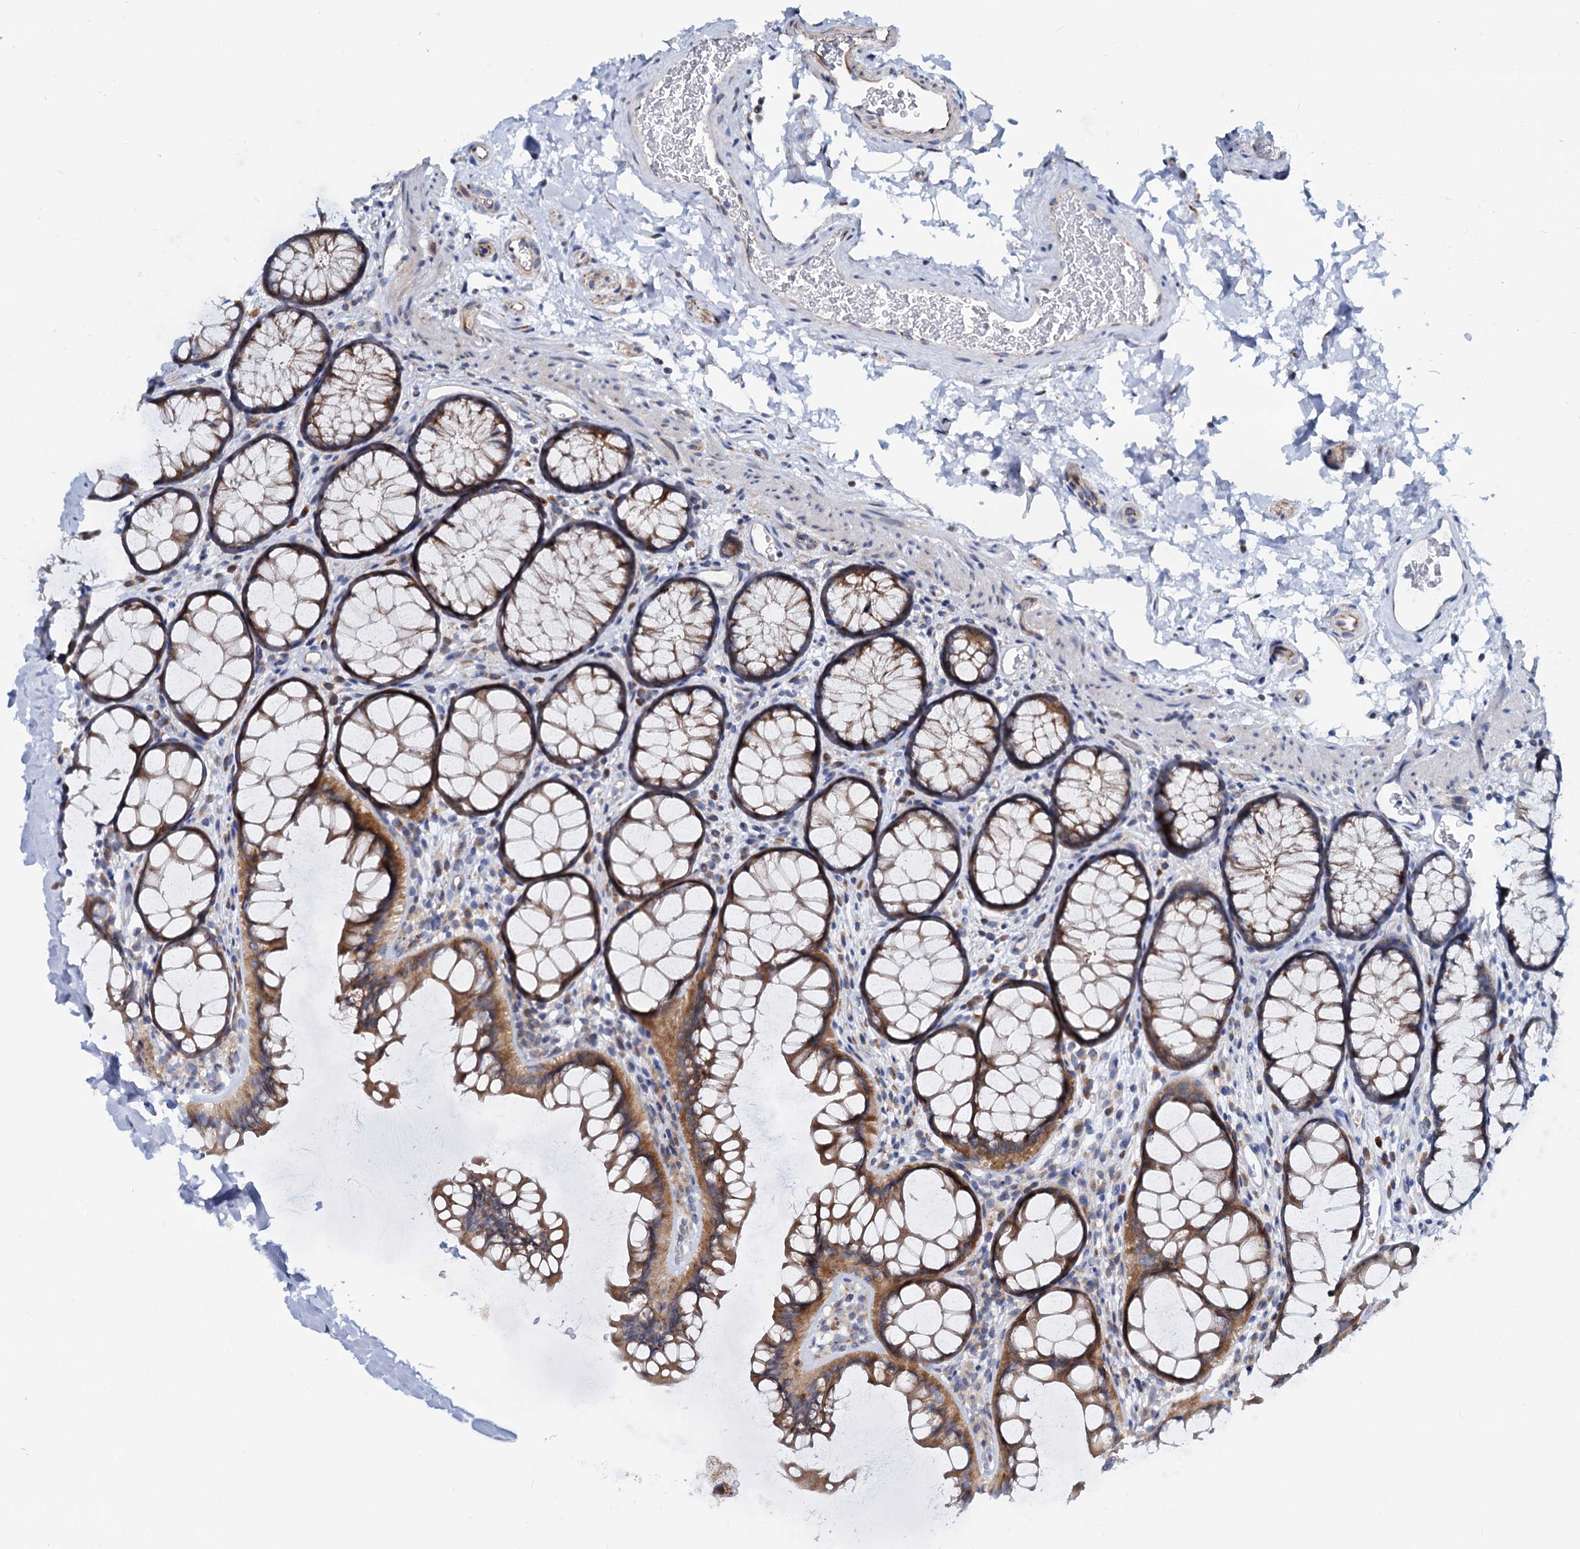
{"staining": {"intensity": "moderate", "quantity": ">75%", "location": "cytoplasmic/membranous"}, "tissue": "colon", "cell_type": "Endothelial cells", "image_type": "normal", "snomed": [{"axis": "morphology", "description": "Normal tissue, NOS"}, {"axis": "topography", "description": "Colon"}], "caption": "Protein expression analysis of unremarkable human colon reveals moderate cytoplasmic/membranous staining in about >75% of endothelial cells.", "gene": "PSEN1", "patient": {"sex": "female", "age": 82}}